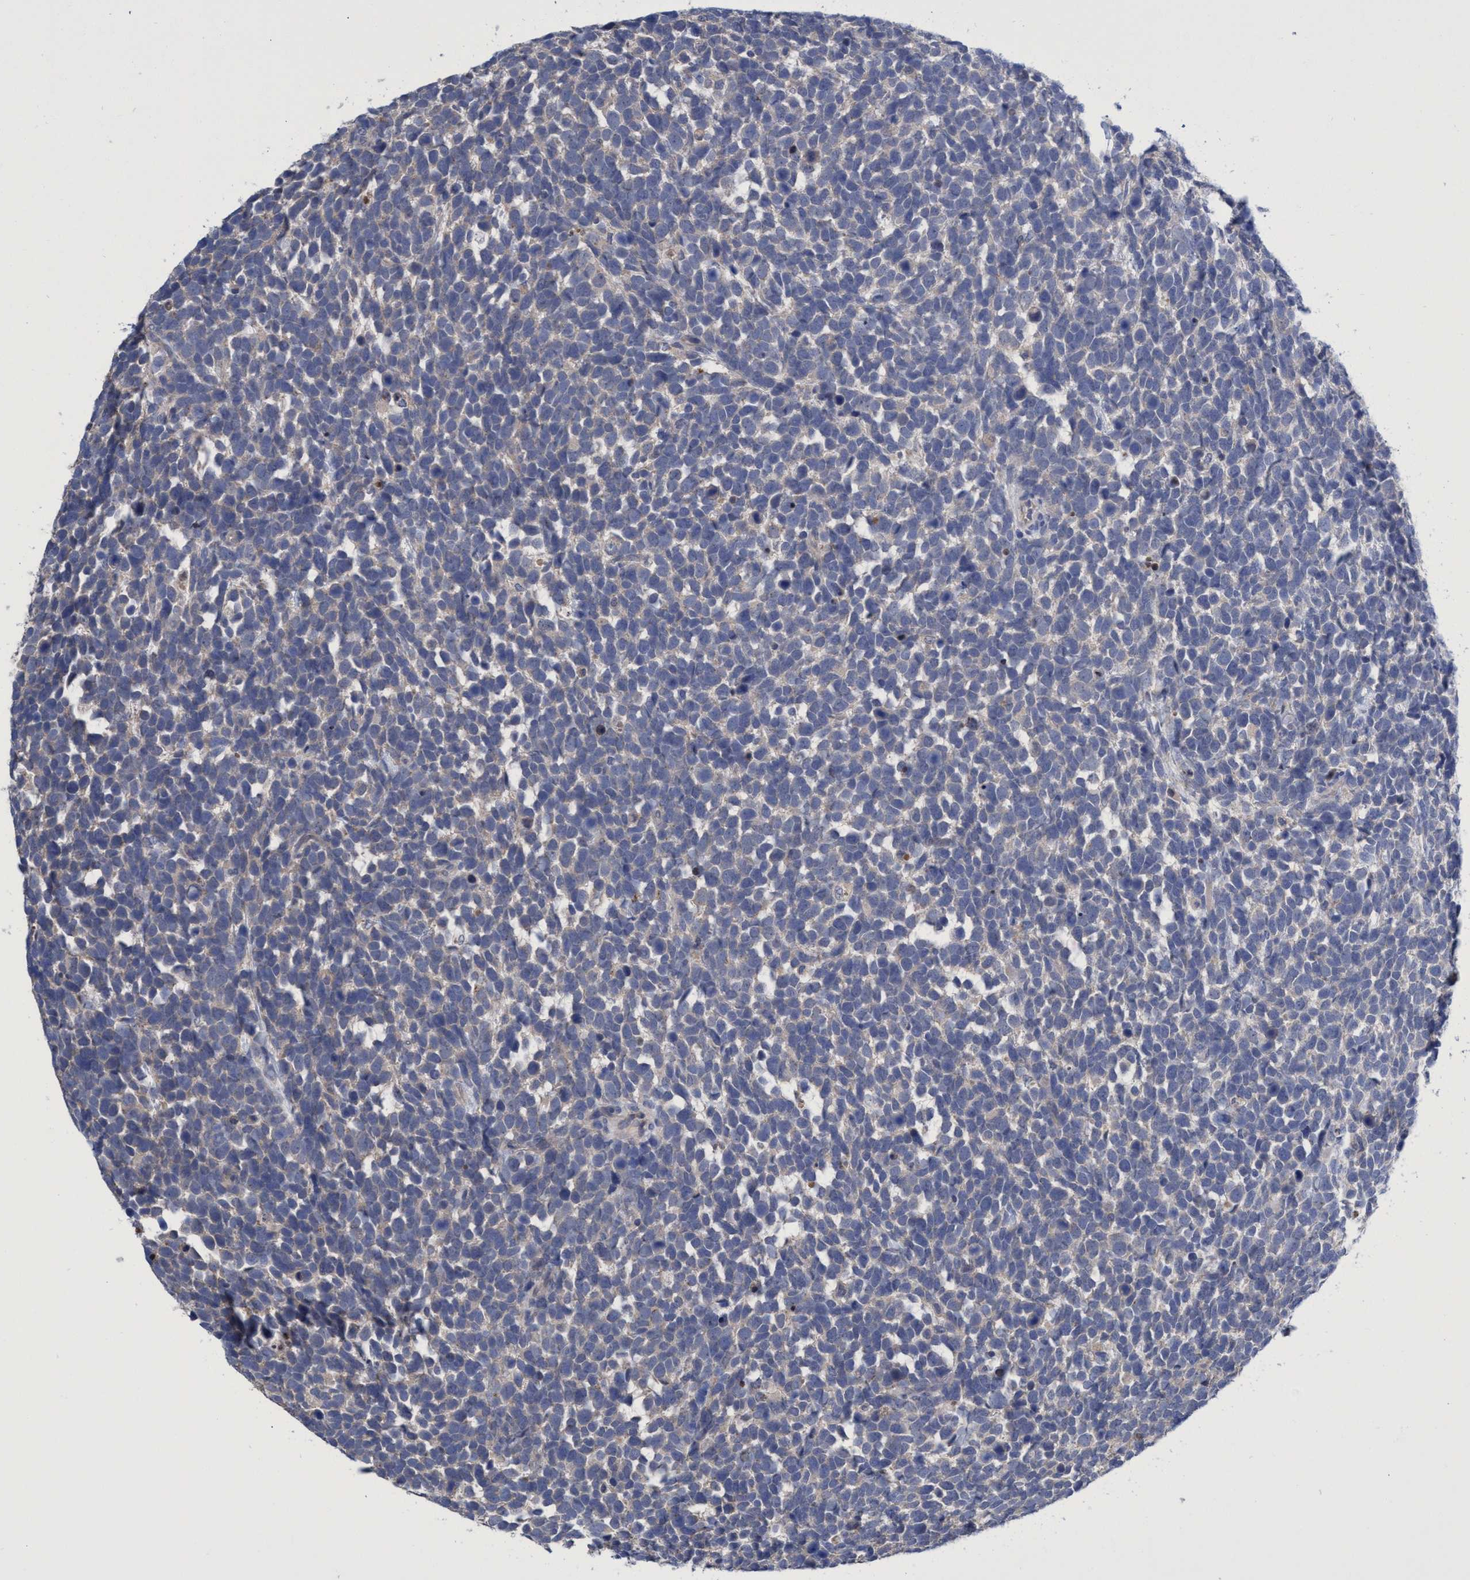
{"staining": {"intensity": "negative", "quantity": "none", "location": "none"}, "tissue": "urothelial cancer", "cell_type": "Tumor cells", "image_type": "cancer", "snomed": [{"axis": "morphology", "description": "Urothelial carcinoma, High grade"}, {"axis": "topography", "description": "Urinary bladder"}], "caption": "Urothelial cancer was stained to show a protein in brown. There is no significant staining in tumor cells.", "gene": "SVEP1", "patient": {"sex": "female", "age": 82}}